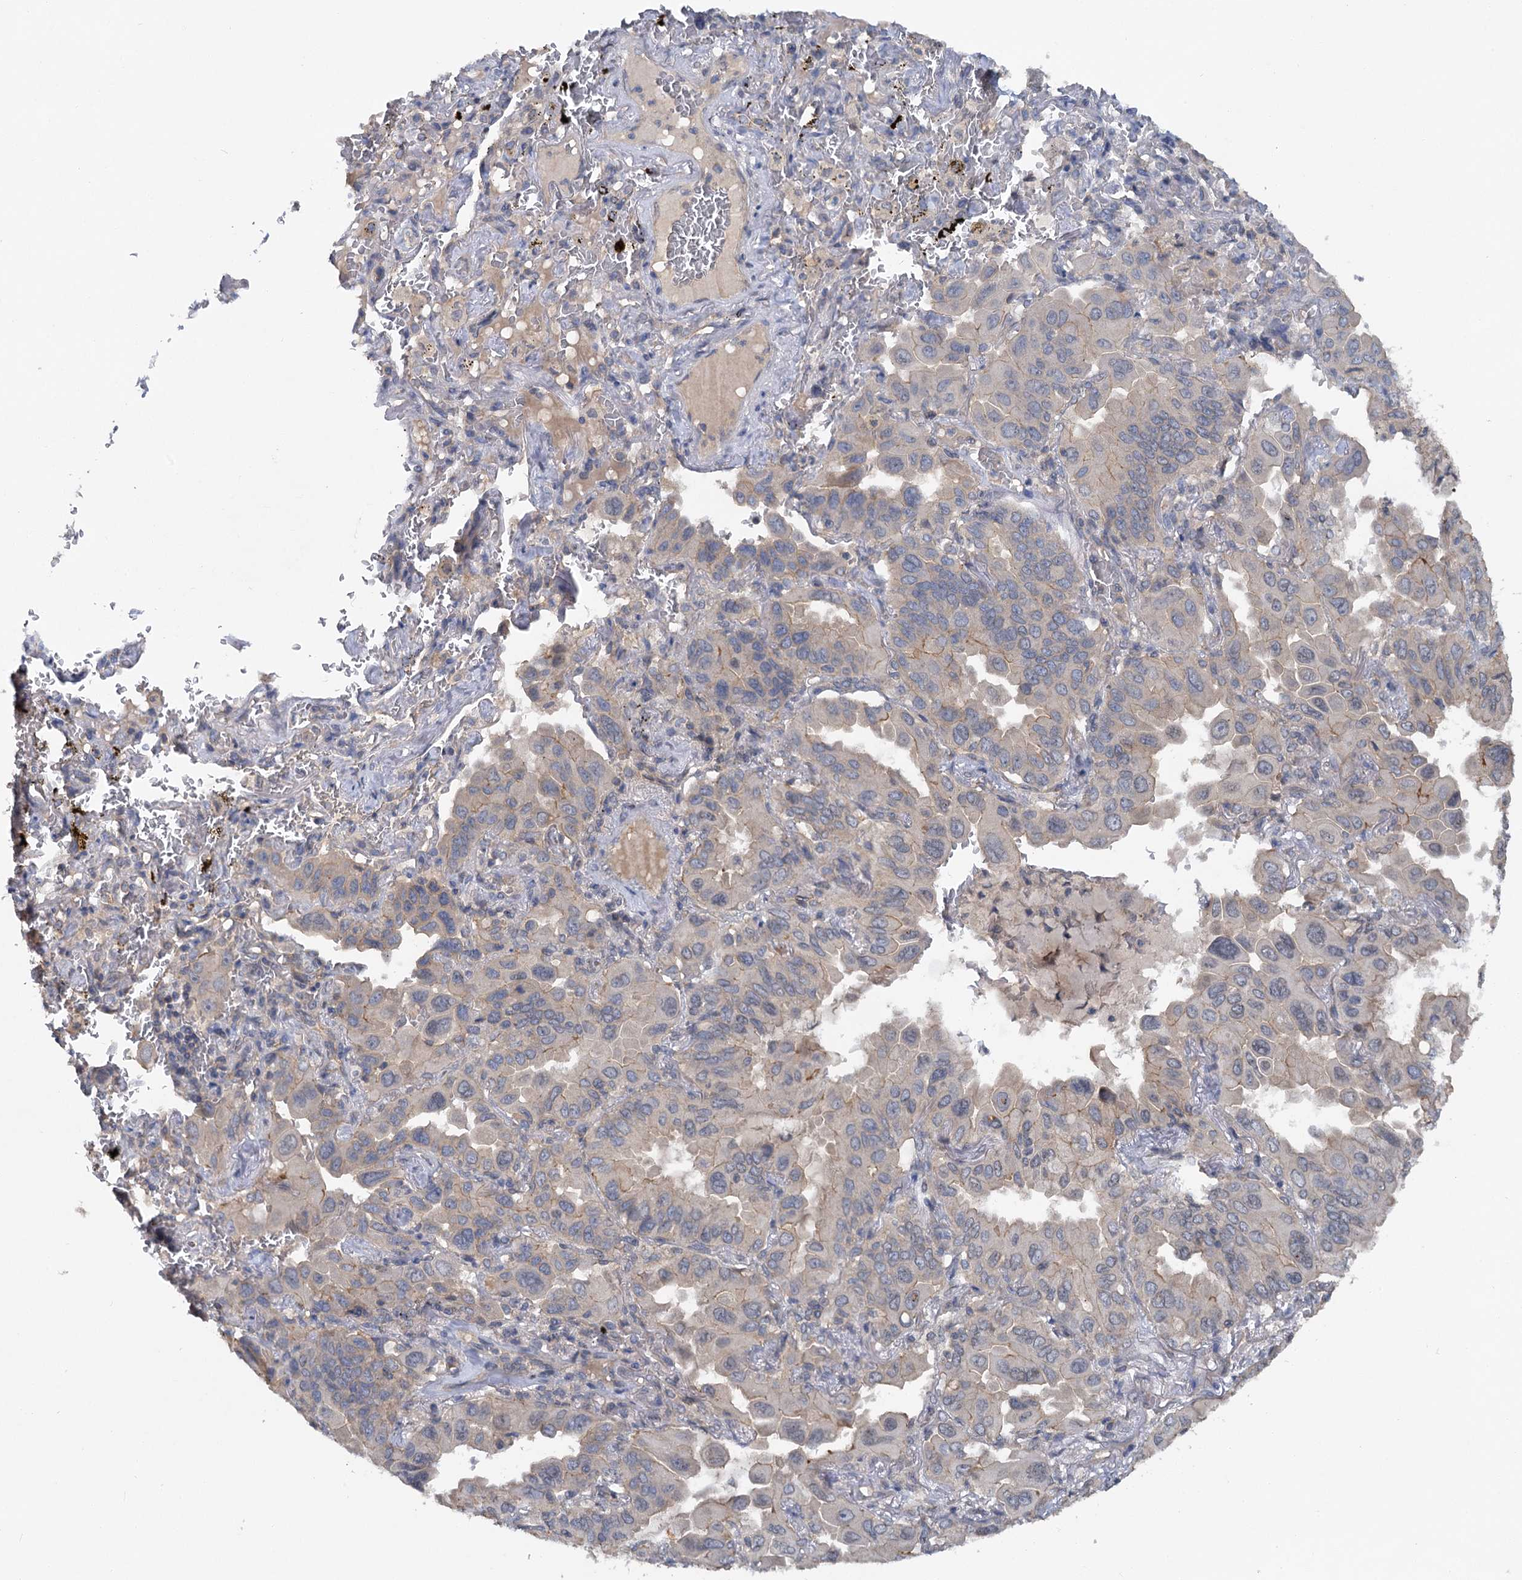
{"staining": {"intensity": "weak", "quantity": "<25%", "location": "cytoplasmic/membranous"}, "tissue": "lung cancer", "cell_type": "Tumor cells", "image_type": "cancer", "snomed": [{"axis": "morphology", "description": "Adenocarcinoma, NOS"}, {"axis": "topography", "description": "Lung"}], "caption": "A micrograph of human adenocarcinoma (lung) is negative for staining in tumor cells. Brightfield microscopy of IHC stained with DAB (brown) and hematoxylin (blue), captured at high magnification.", "gene": "ZNF324", "patient": {"sex": "male", "age": 64}}